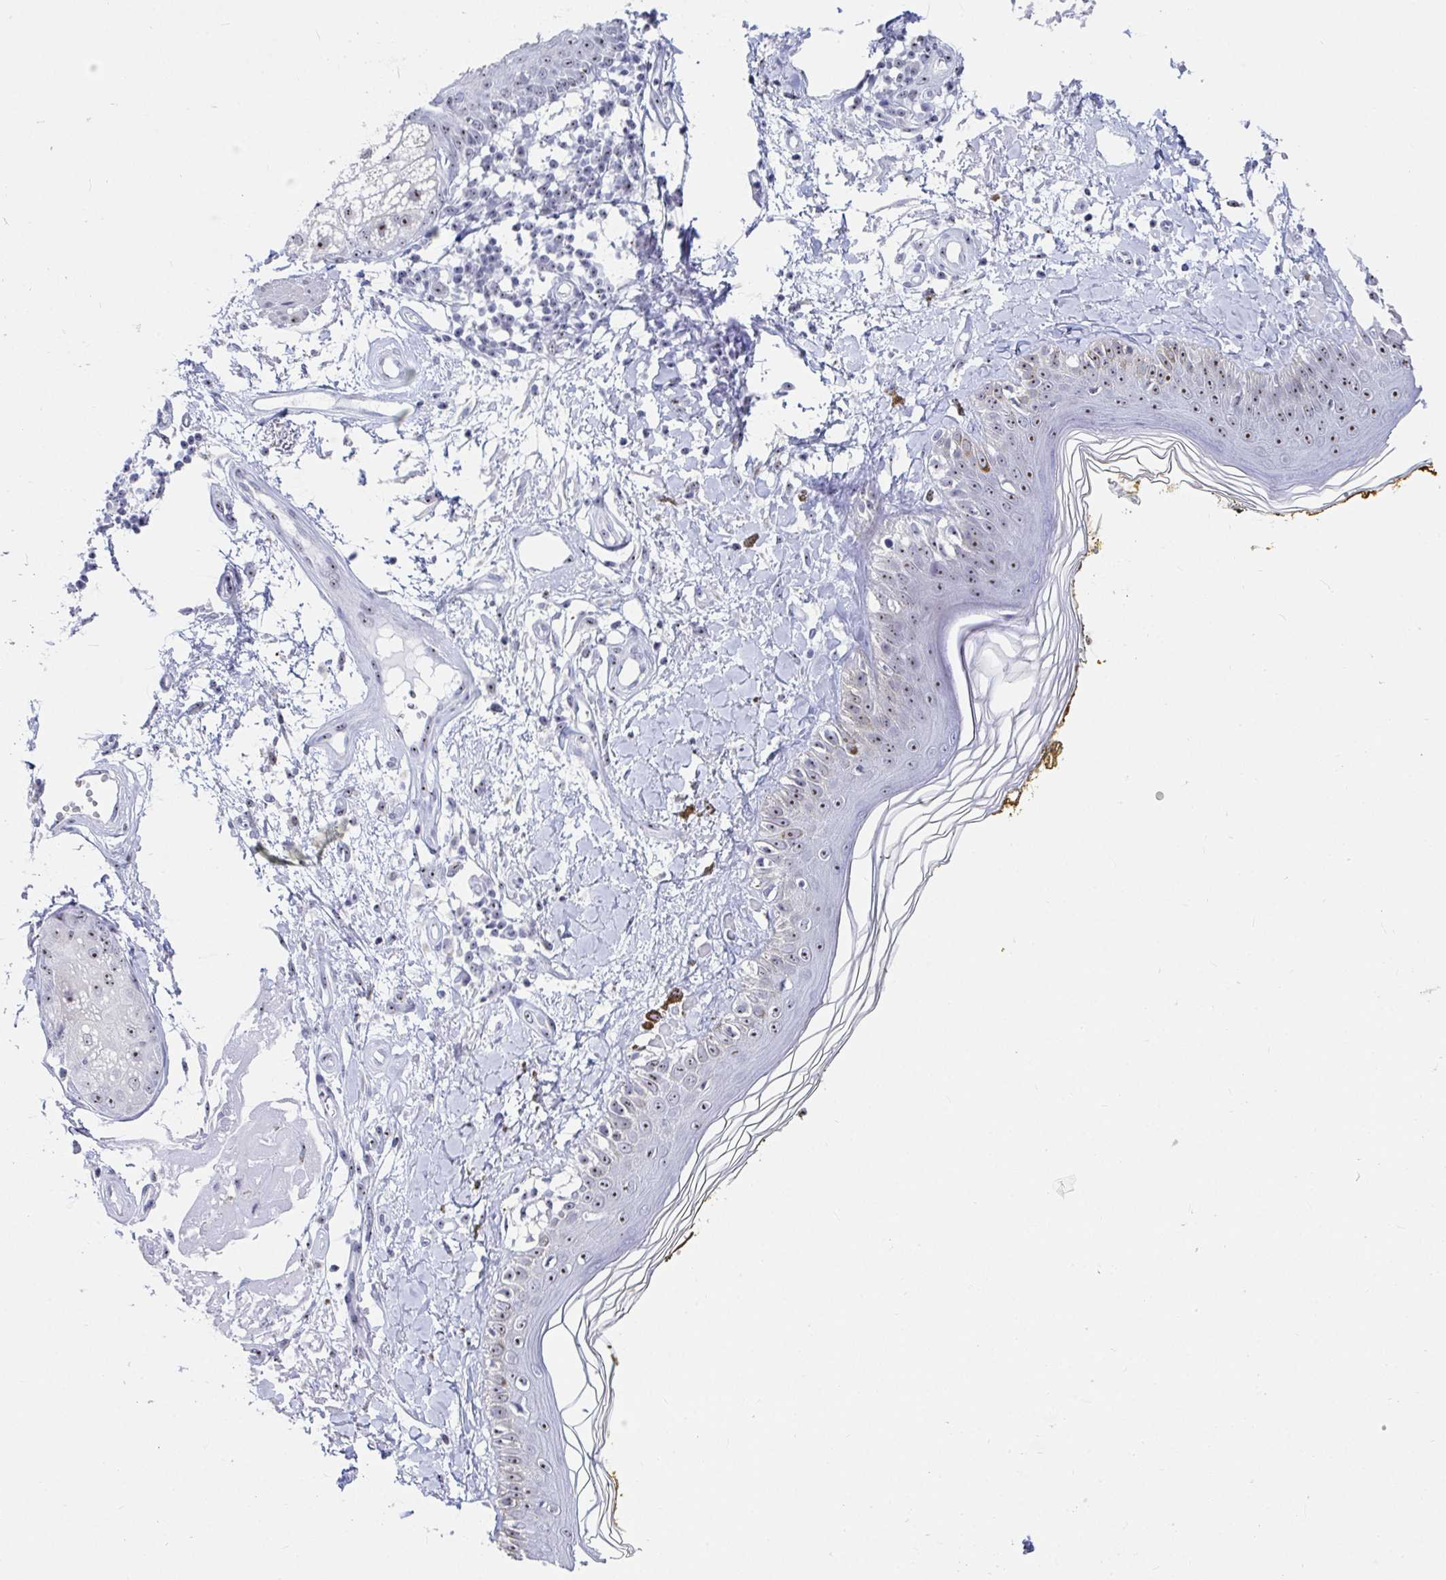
{"staining": {"intensity": "negative", "quantity": "none", "location": "none"}, "tissue": "skin", "cell_type": "Fibroblasts", "image_type": "normal", "snomed": [{"axis": "morphology", "description": "Normal tissue, NOS"}, {"axis": "topography", "description": "Skin"}], "caption": "Immunohistochemical staining of normal human skin demonstrates no significant positivity in fibroblasts. The staining was performed using DAB (3,3'-diaminobenzidine) to visualize the protein expression in brown, while the nuclei were stained in blue with hematoxylin (Magnification: 20x).", "gene": "SIRT7", "patient": {"sex": "male", "age": 76}}